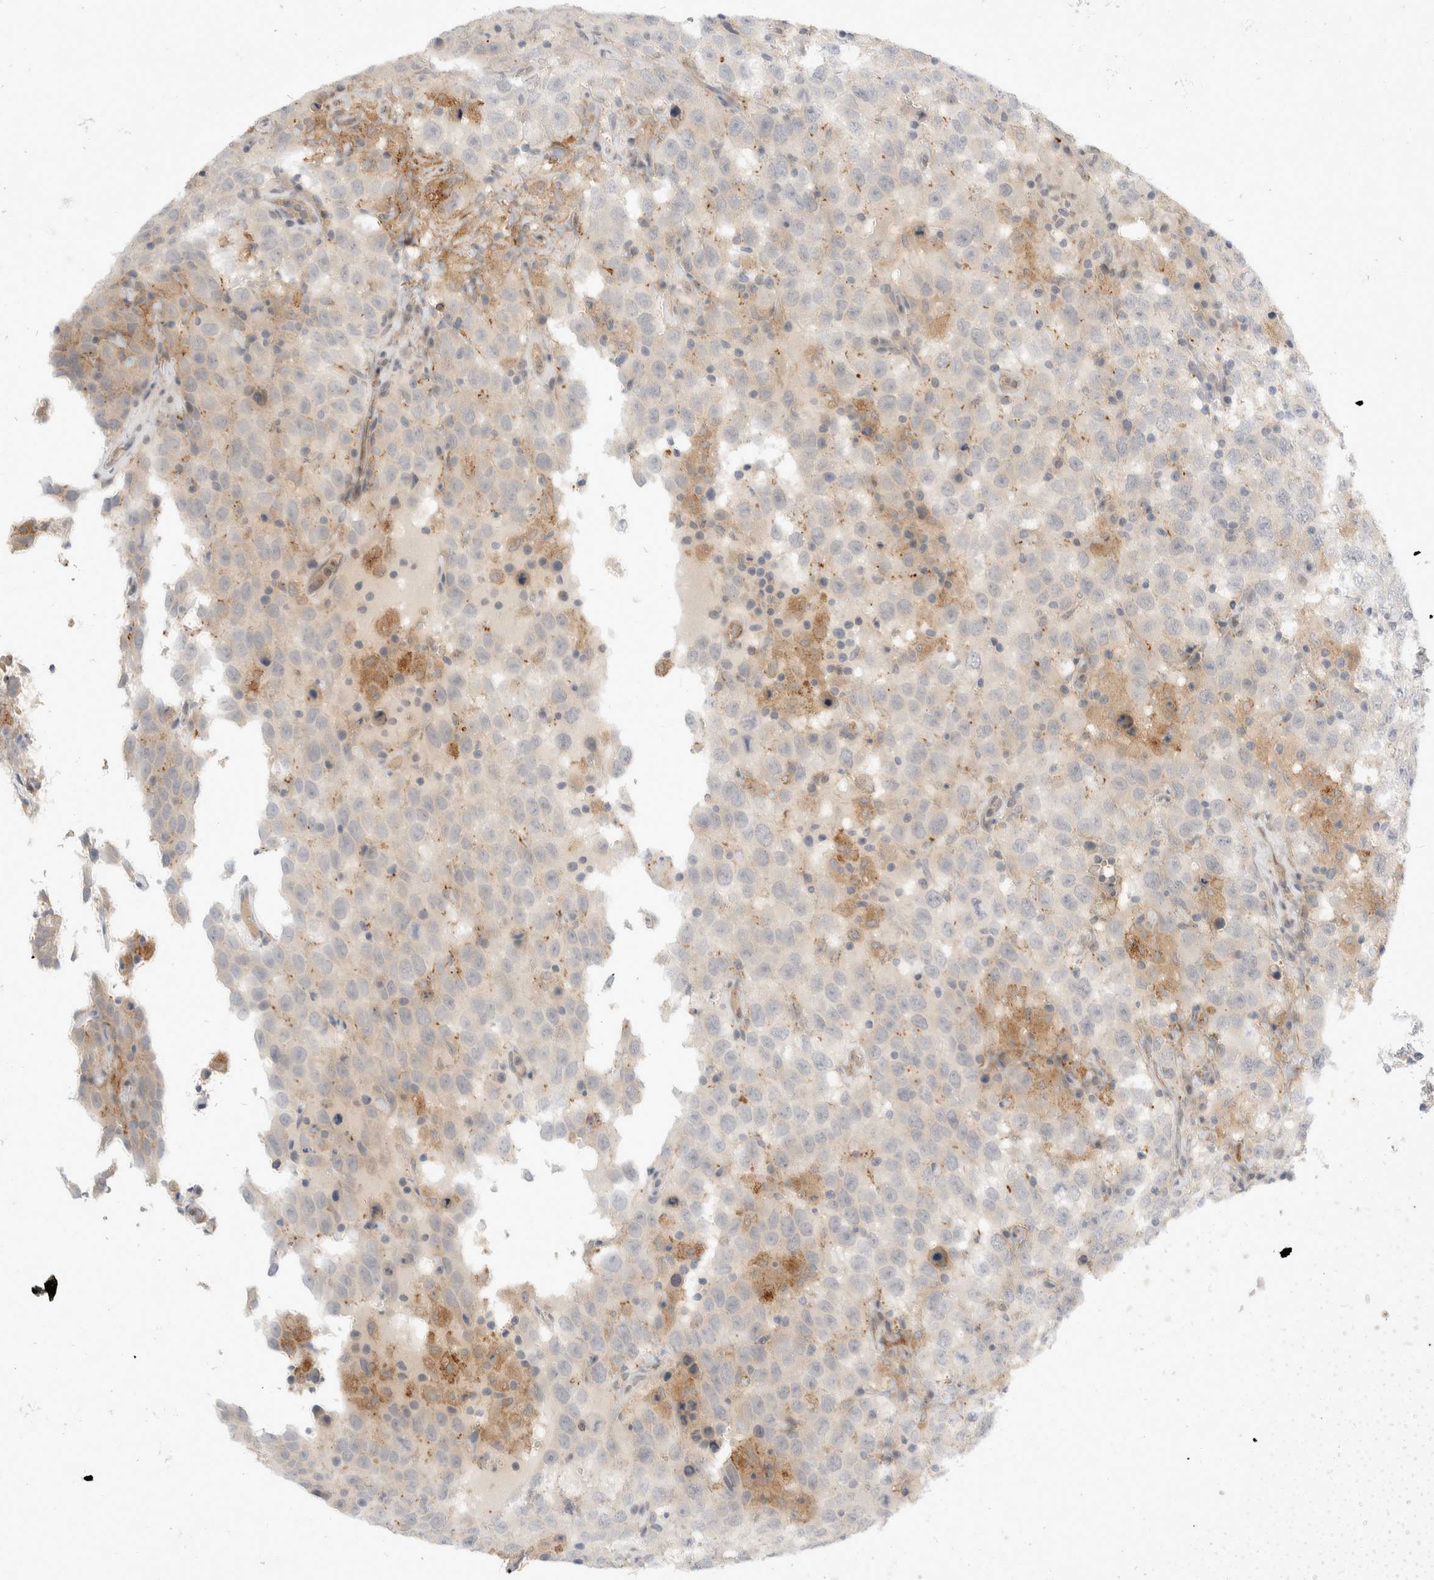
{"staining": {"intensity": "moderate", "quantity": "<25%", "location": "cytoplasmic/membranous"}, "tissue": "testis cancer", "cell_type": "Tumor cells", "image_type": "cancer", "snomed": [{"axis": "morphology", "description": "Seminoma, NOS"}, {"axis": "topography", "description": "Testis"}], "caption": "Tumor cells reveal low levels of moderate cytoplasmic/membranous staining in approximately <25% of cells in testis seminoma. (DAB (3,3'-diaminobenzidine) IHC with brightfield microscopy, high magnification).", "gene": "TOM1L2", "patient": {"sex": "male", "age": 41}}